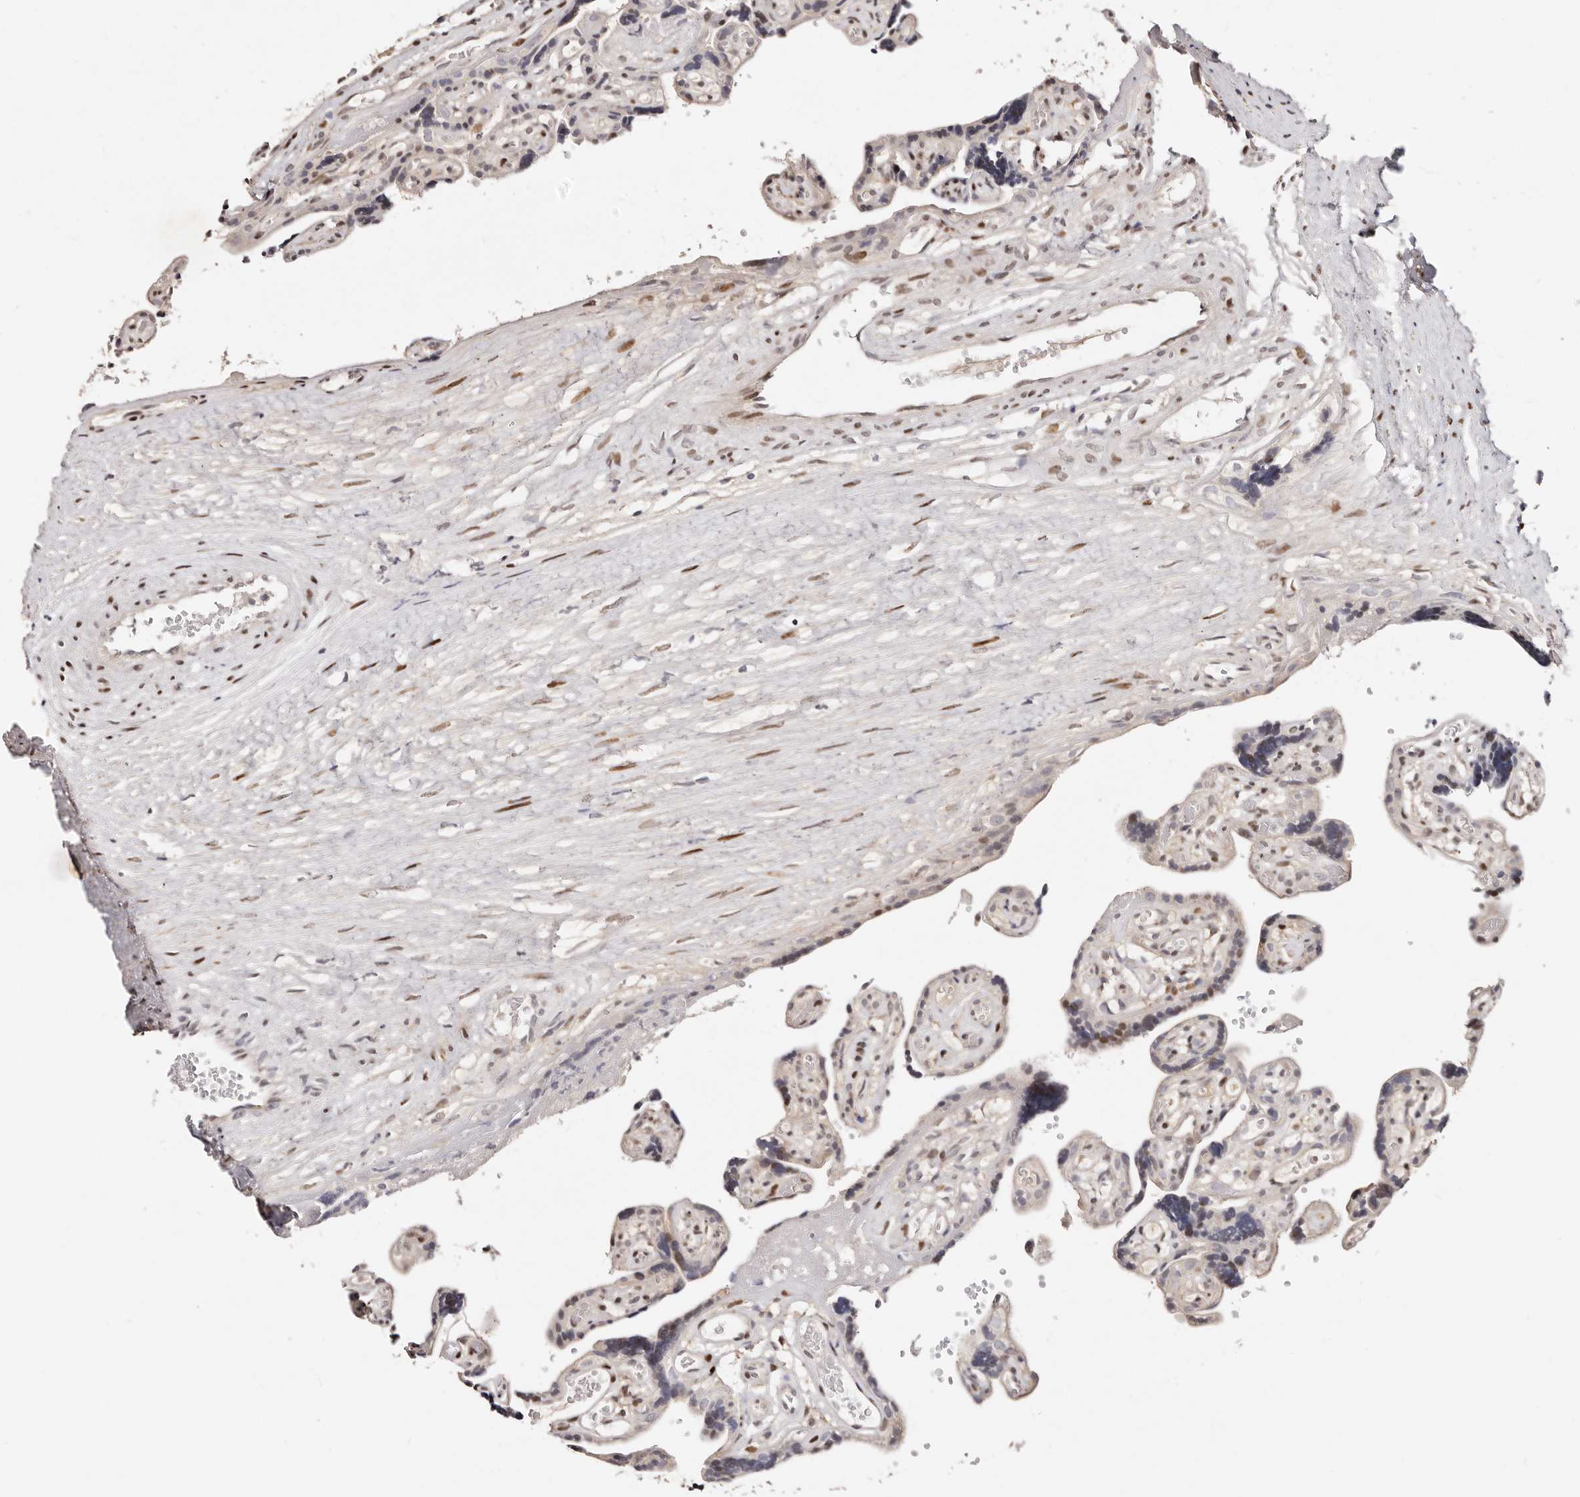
{"staining": {"intensity": "negative", "quantity": "none", "location": "none"}, "tissue": "placenta", "cell_type": "Decidual cells", "image_type": "normal", "snomed": [{"axis": "morphology", "description": "Normal tissue, NOS"}, {"axis": "topography", "description": "Placenta"}], "caption": "A histopathology image of placenta stained for a protein demonstrates no brown staining in decidual cells. Brightfield microscopy of immunohistochemistry stained with DAB (3,3'-diaminobenzidine) (brown) and hematoxylin (blue), captured at high magnification.", "gene": "IQGAP3", "patient": {"sex": "female", "age": 30}}